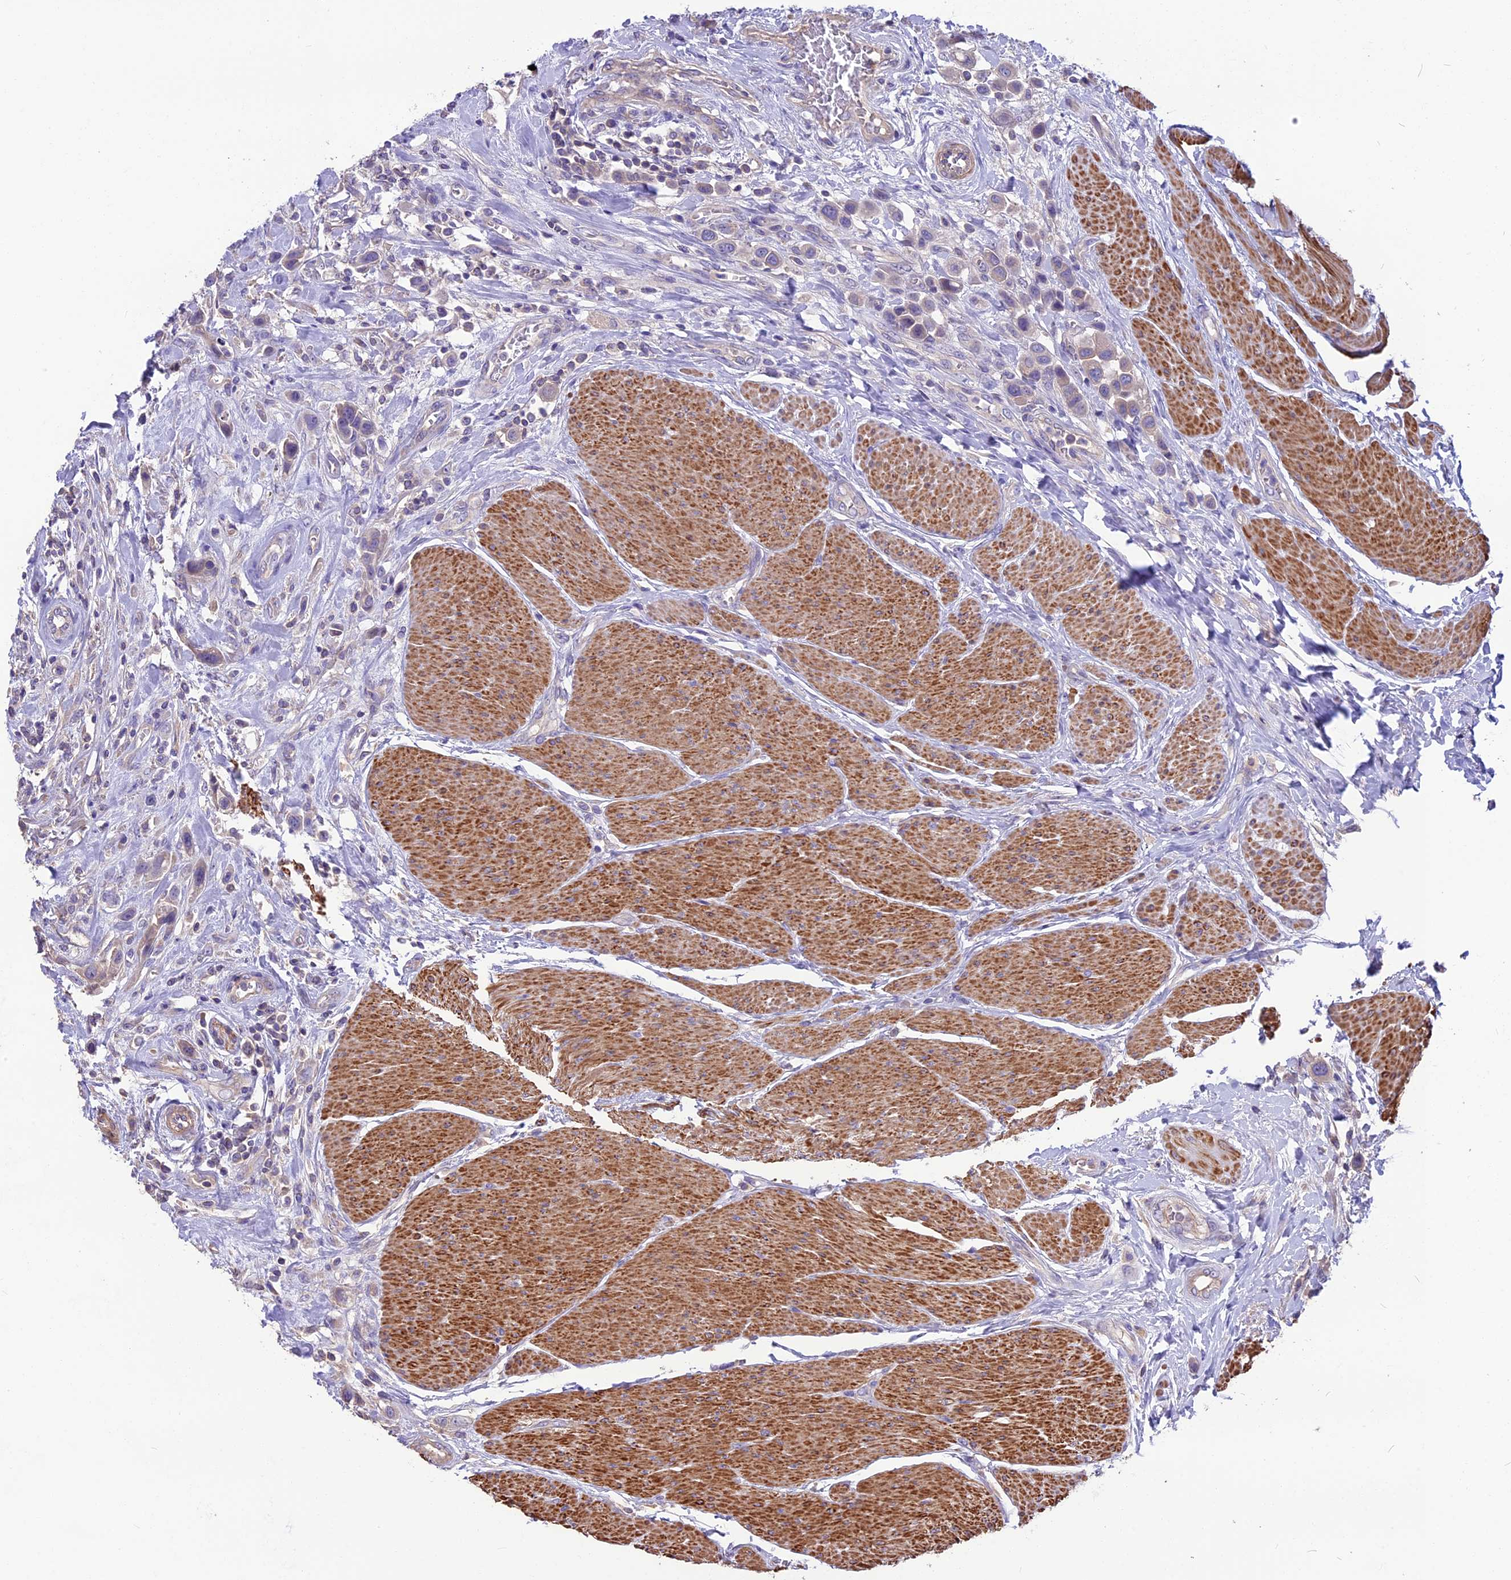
{"staining": {"intensity": "weak", "quantity": ">75%", "location": "cytoplasmic/membranous"}, "tissue": "urothelial cancer", "cell_type": "Tumor cells", "image_type": "cancer", "snomed": [{"axis": "morphology", "description": "Urothelial carcinoma, High grade"}, {"axis": "topography", "description": "Urinary bladder"}], "caption": "A histopathology image showing weak cytoplasmic/membranous expression in about >75% of tumor cells in high-grade urothelial carcinoma, as visualized by brown immunohistochemical staining.", "gene": "ANO3", "patient": {"sex": "male", "age": 50}}